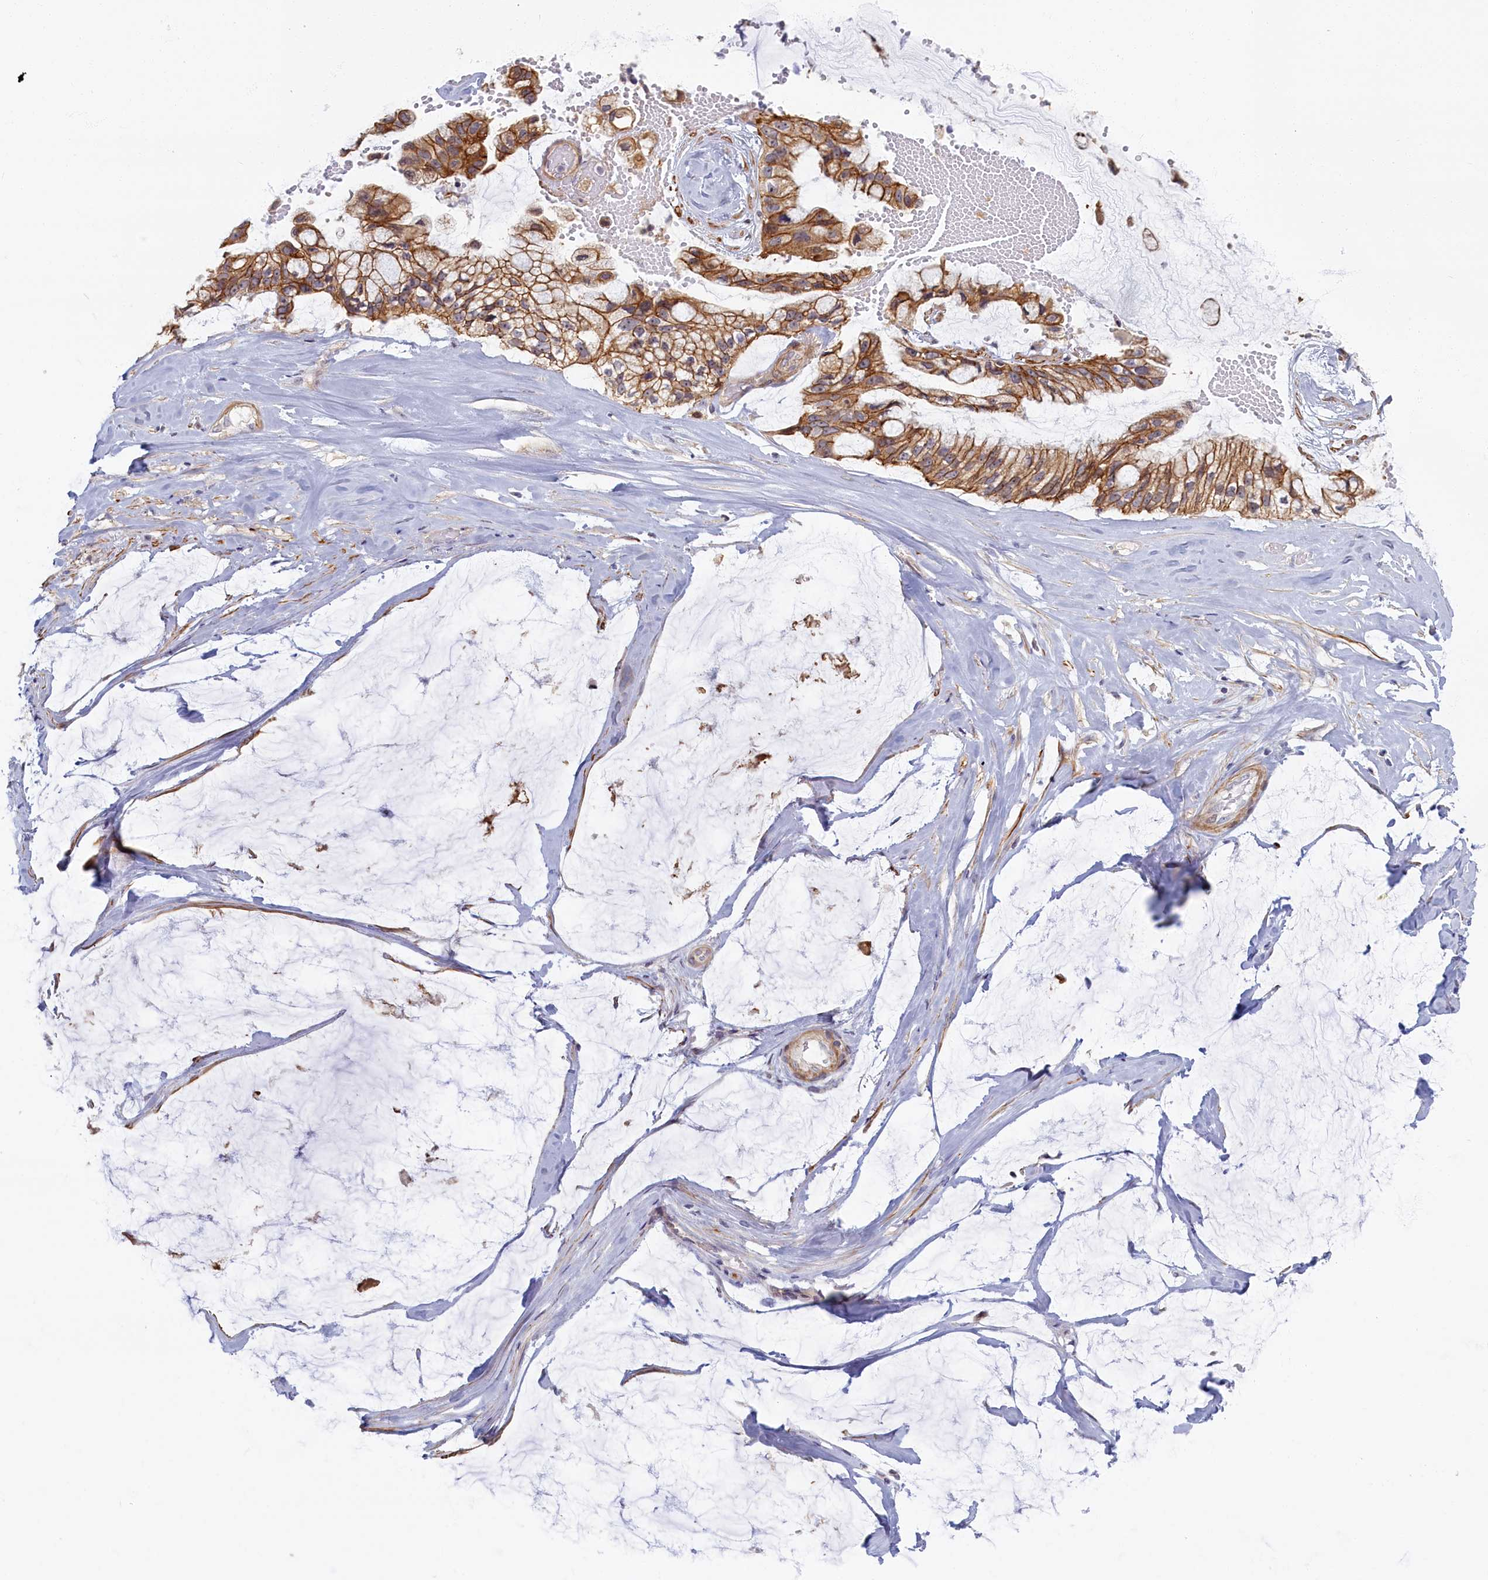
{"staining": {"intensity": "moderate", "quantity": ">75%", "location": "cytoplasmic/membranous"}, "tissue": "ovarian cancer", "cell_type": "Tumor cells", "image_type": "cancer", "snomed": [{"axis": "morphology", "description": "Cystadenocarcinoma, mucinous, NOS"}, {"axis": "topography", "description": "Ovary"}], "caption": "Protein staining of mucinous cystadenocarcinoma (ovarian) tissue displays moderate cytoplasmic/membranous positivity in approximately >75% of tumor cells.", "gene": "TRPM4", "patient": {"sex": "female", "age": 39}}